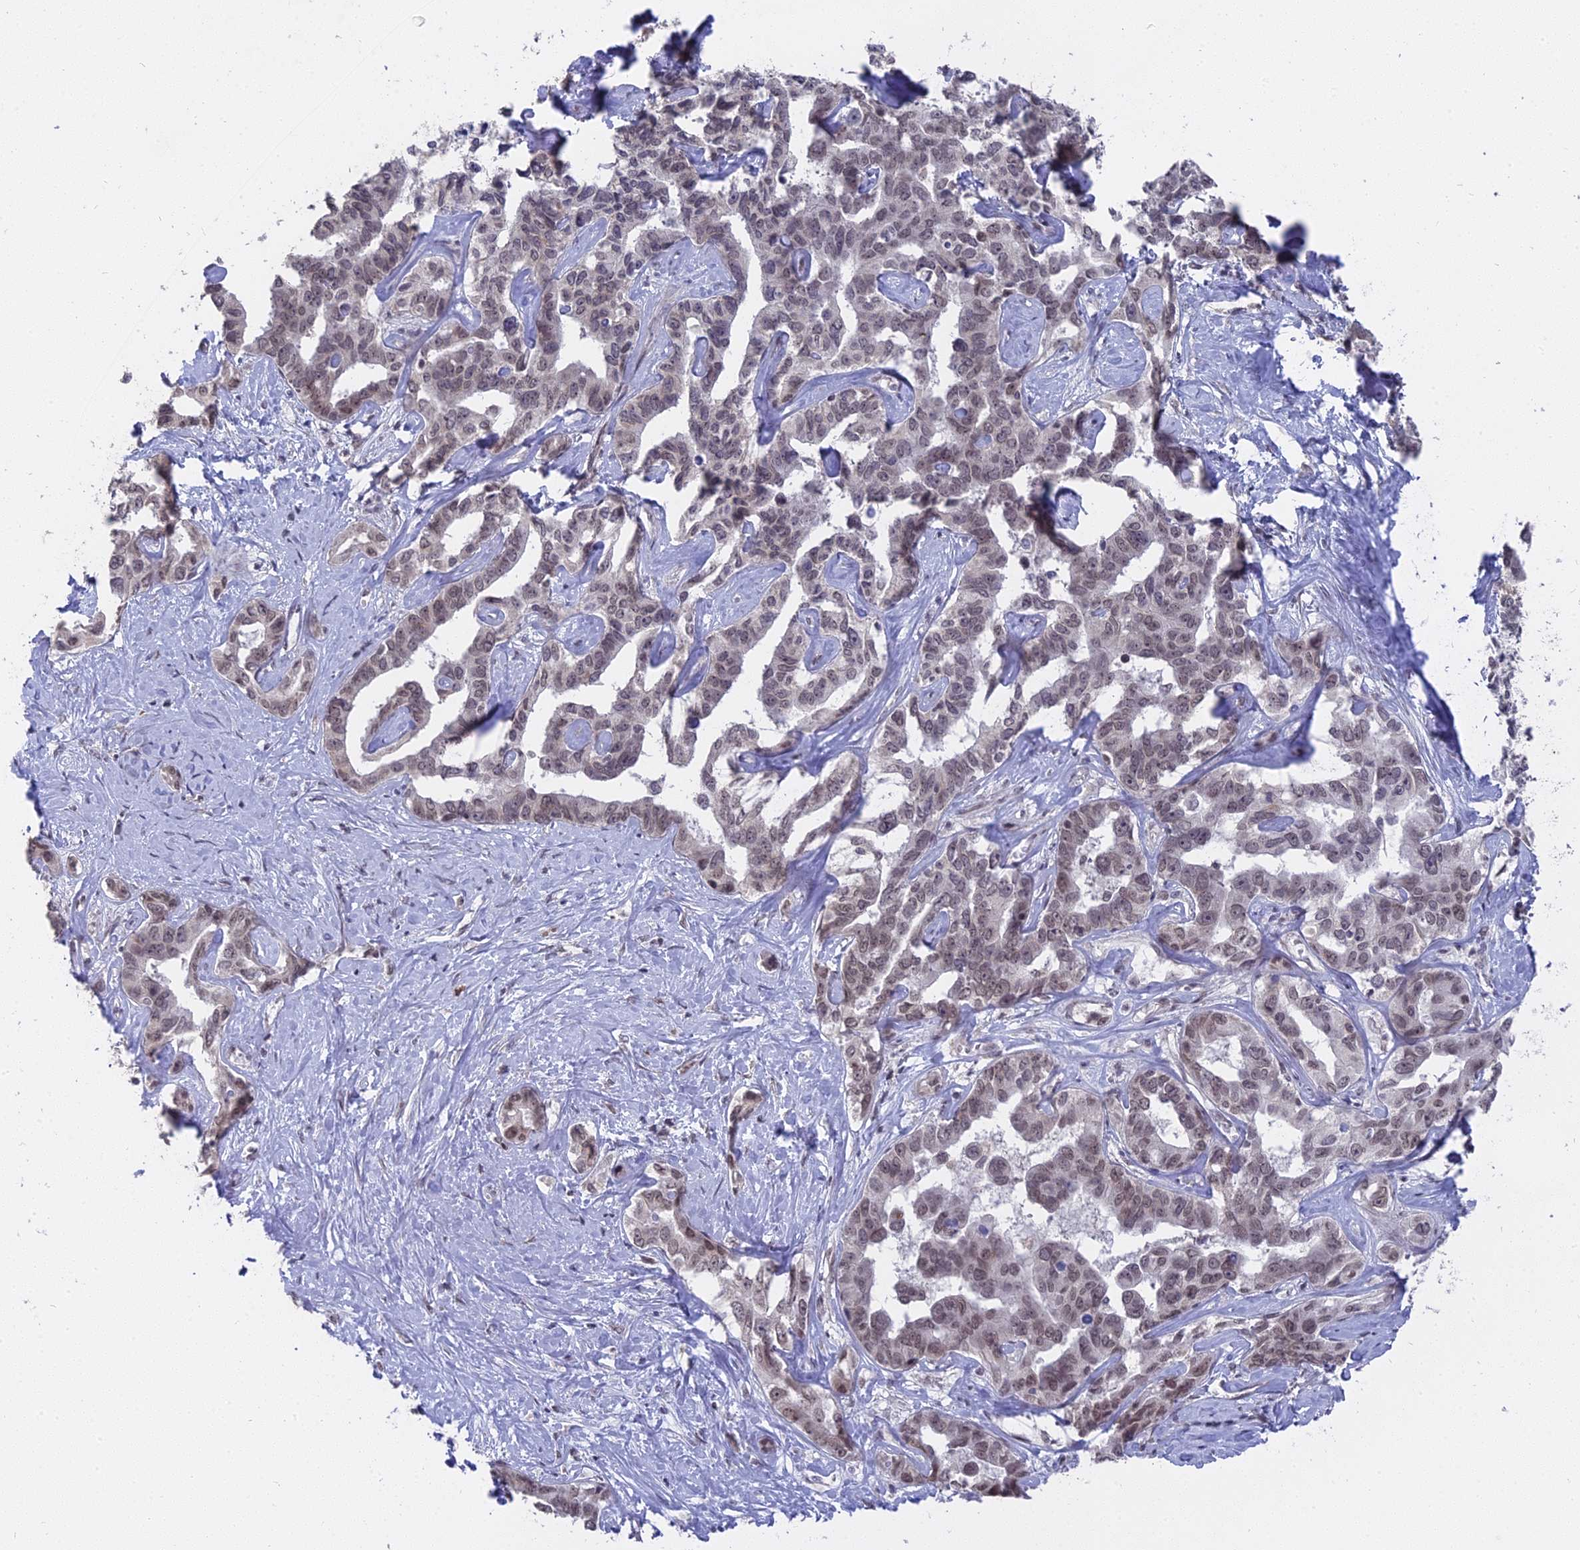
{"staining": {"intensity": "weak", "quantity": "25%-75%", "location": "nuclear"}, "tissue": "liver cancer", "cell_type": "Tumor cells", "image_type": "cancer", "snomed": [{"axis": "morphology", "description": "Cholangiocarcinoma"}, {"axis": "topography", "description": "Liver"}], "caption": "Immunohistochemistry (IHC) of human cholangiocarcinoma (liver) exhibits low levels of weak nuclear staining in about 25%-75% of tumor cells.", "gene": "NR1H3", "patient": {"sex": "male", "age": 59}}